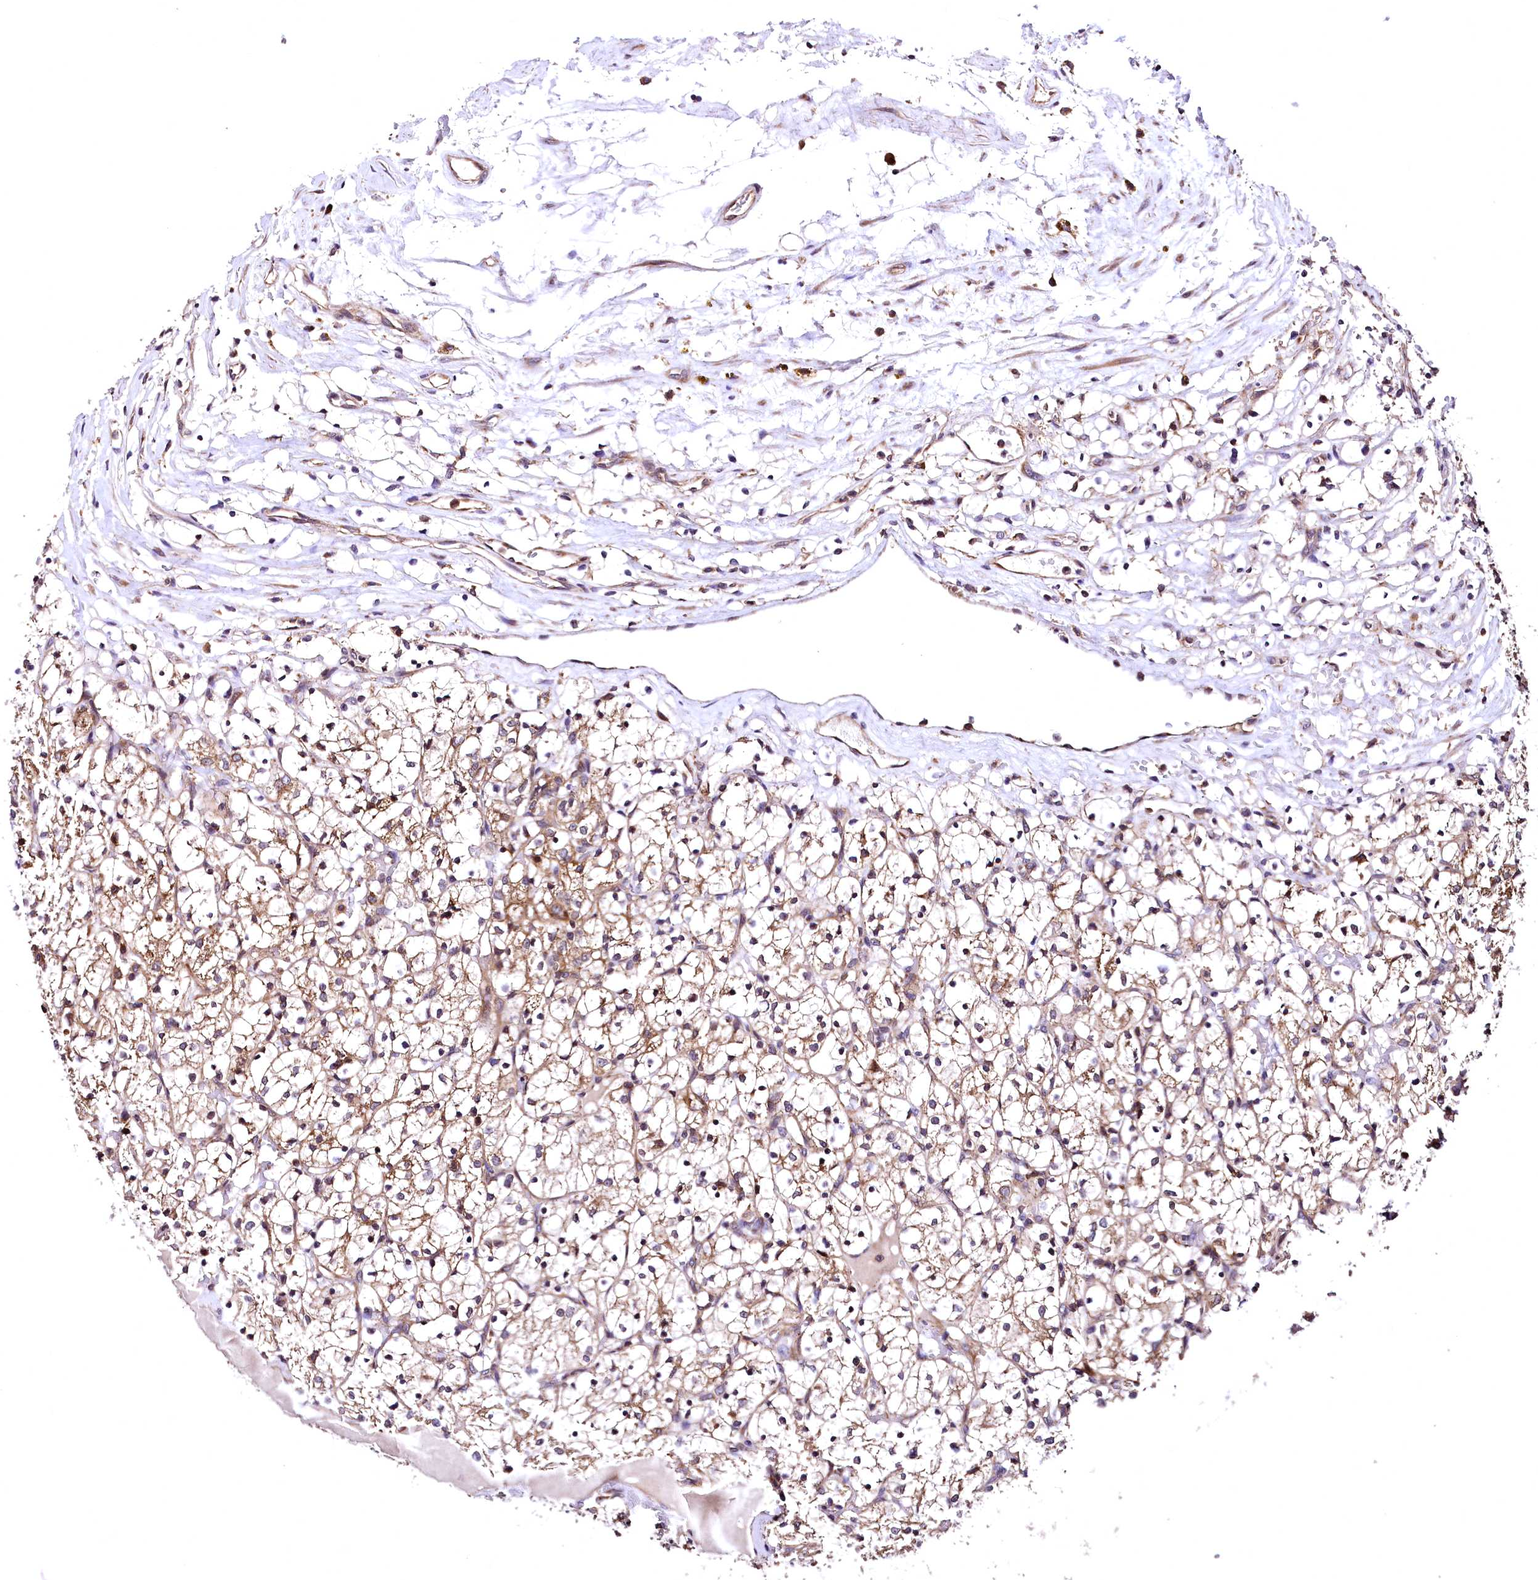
{"staining": {"intensity": "moderate", "quantity": ">75%", "location": "cytoplasmic/membranous"}, "tissue": "renal cancer", "cell_type": "Tumor cells", "image_type": "cancer", "snomed": [{"axis": "morphology", "description": "Adenocarcinoma, NOS"}, {"axis": "topography", "description": "Kidney"}], "caption": "A brown stain labels moderate cytoplasmic/membranous positivity of a protein in human renal cancer (adenocarcinoma) tumor cells.", "gene": "LRSAM1", "patient": {"sex": "female", "age": 69}}